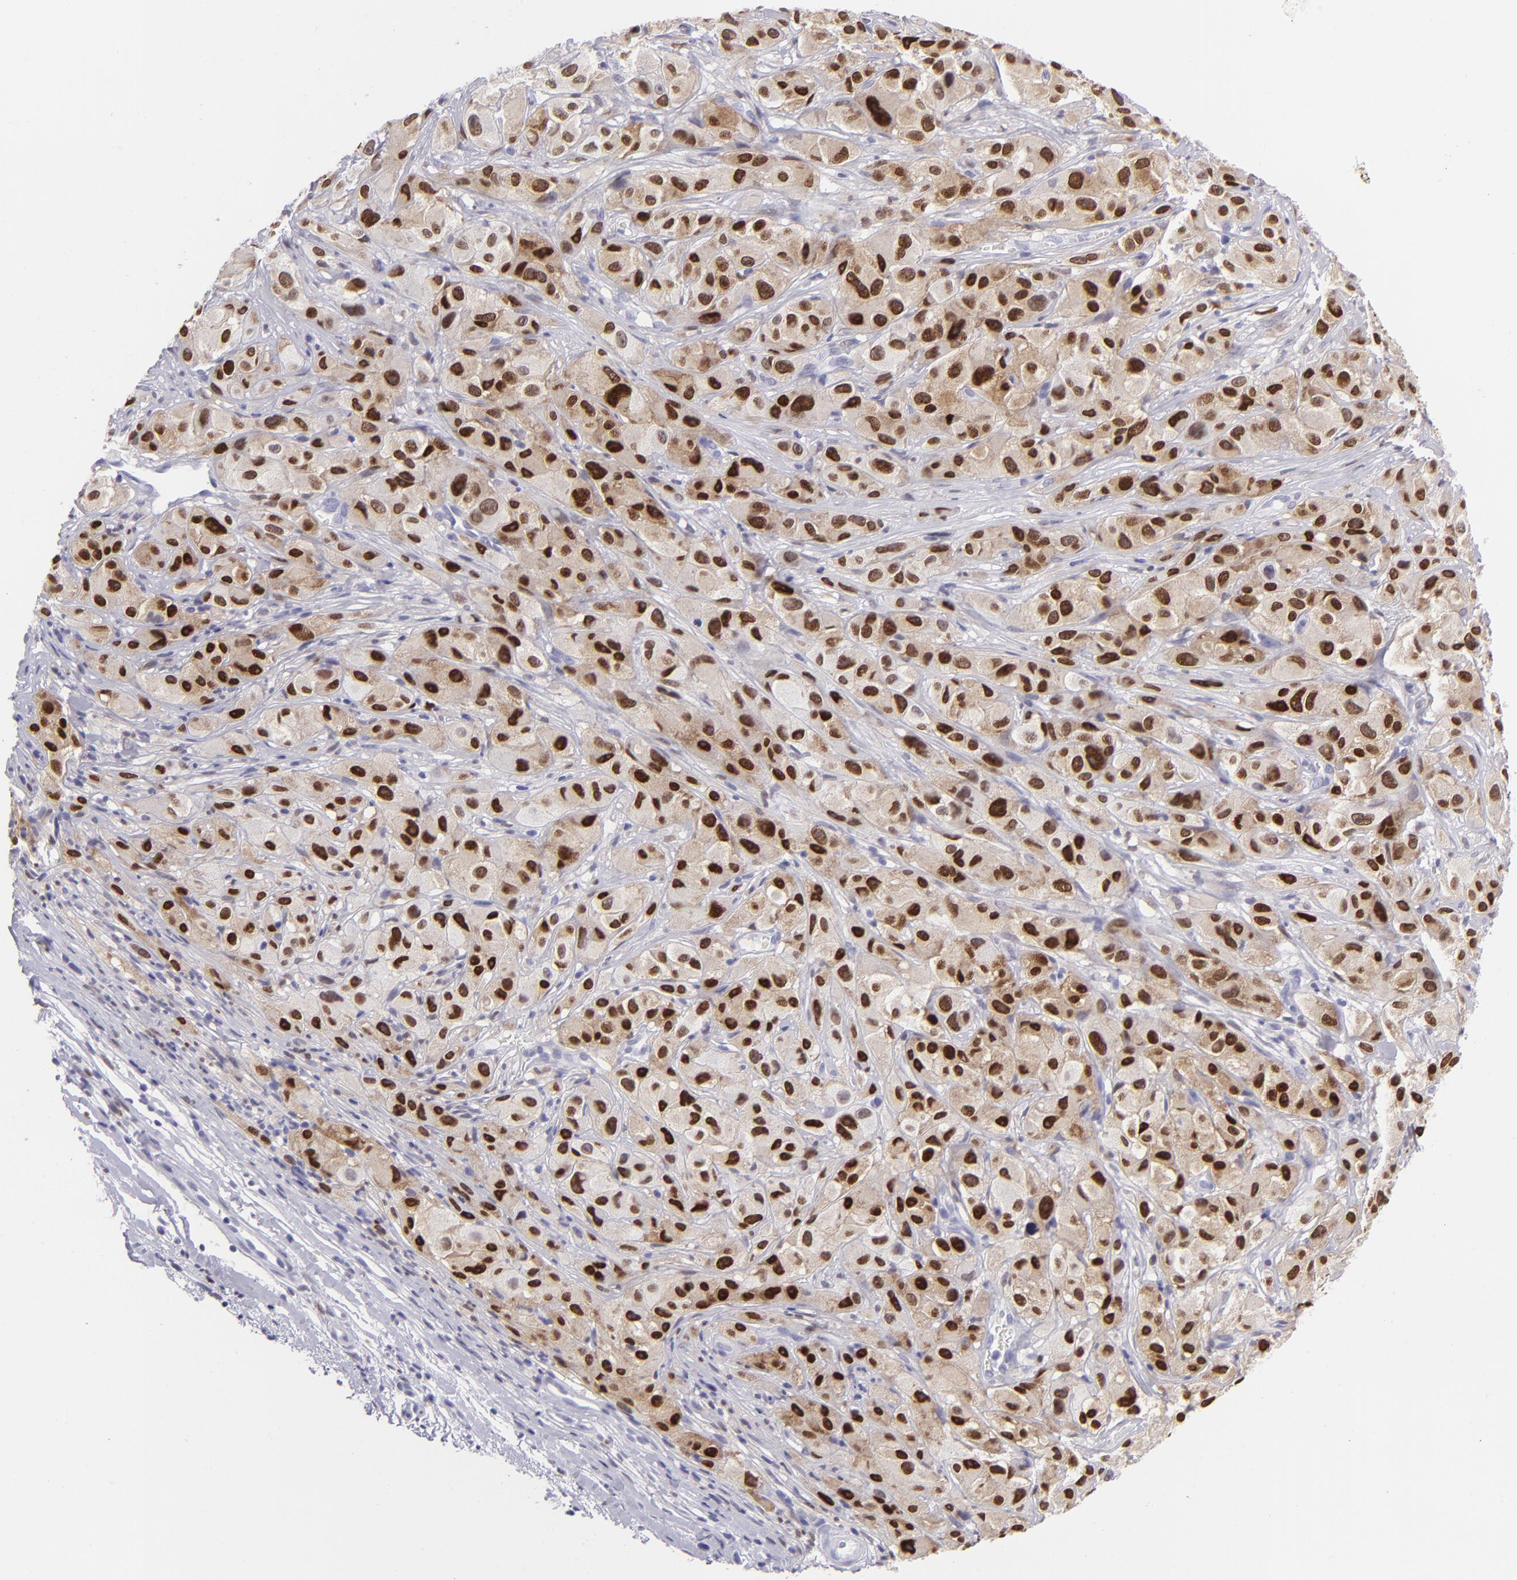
{"staining": {"intensity": "strong", "quantity": ">75%", "location": "nuclear"}, "tissue": "melanoma", "cell_type": "Tumor cells", "image_type": "cancer", "snomed": [{"axis": "morphology", "description": "Malignant melanoma, NOS"}, {"axis": "topography", "description": "Skin"}], "caption": "Melanoma was stained to show a protein in brown. There is high levels of strong nuclear expression in approximately >75% of tumor cells.", "gene": "MITF", "patient": {"sex": "male", "age": 56}}